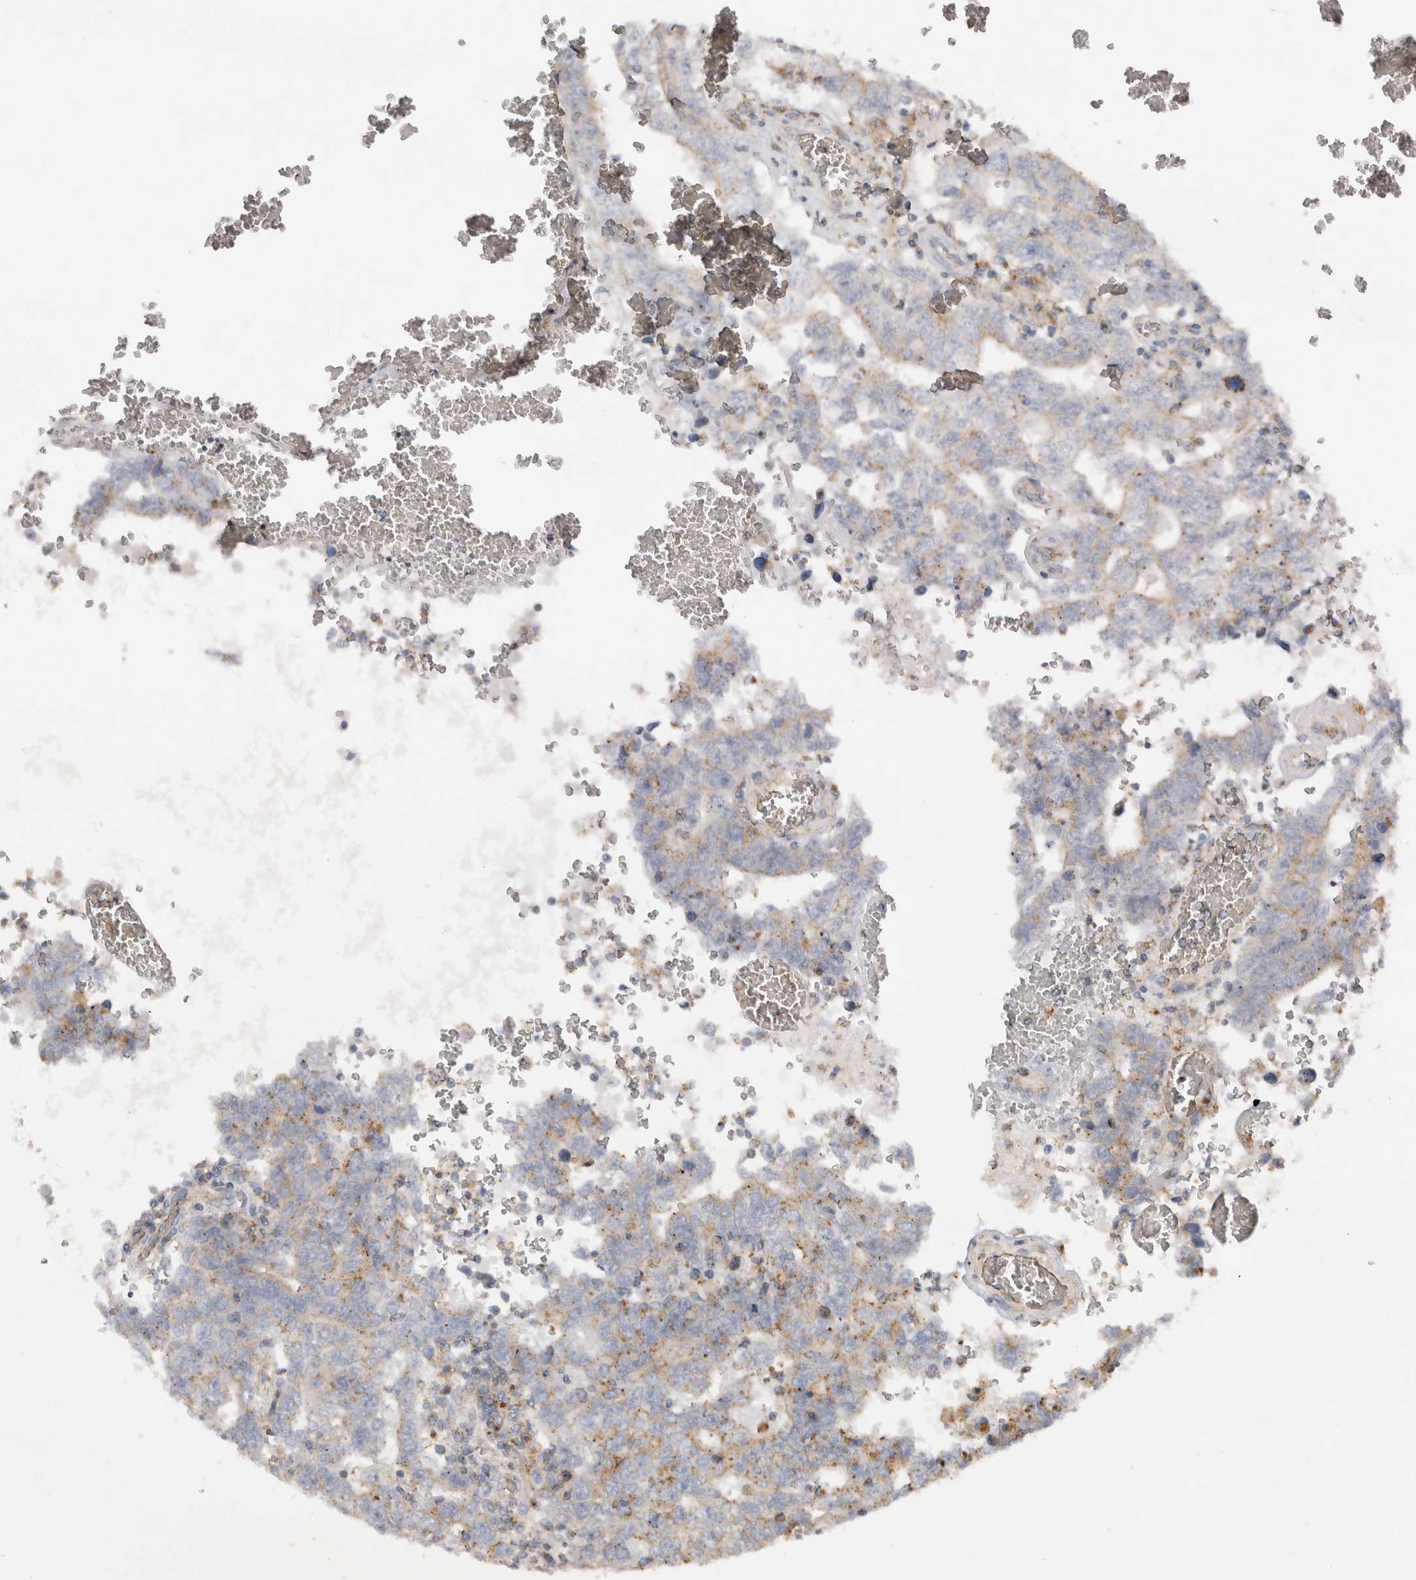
{"staining": {"intensity": "weak", "quantity": "25%-75%", "location": "cytoplasmic/membranous"}, "tissue": "testis cancer", "cell_type": "Tumor cells", "image_type": "cancer", "snomed": [{"axis": "morphology", "description": "Carcinoma, Embryonal, NOS"}, {"axis": "topography", "description": "Testis"}], "caption": "Protein expression analysis of testis cancer (embryonal carcinoma) shows weak cytoplasmic/membranous positivity in about 25%-75% of tumor cells.", "gene": "CHMP6", "patient": {"sex": "male", "age": 26}}